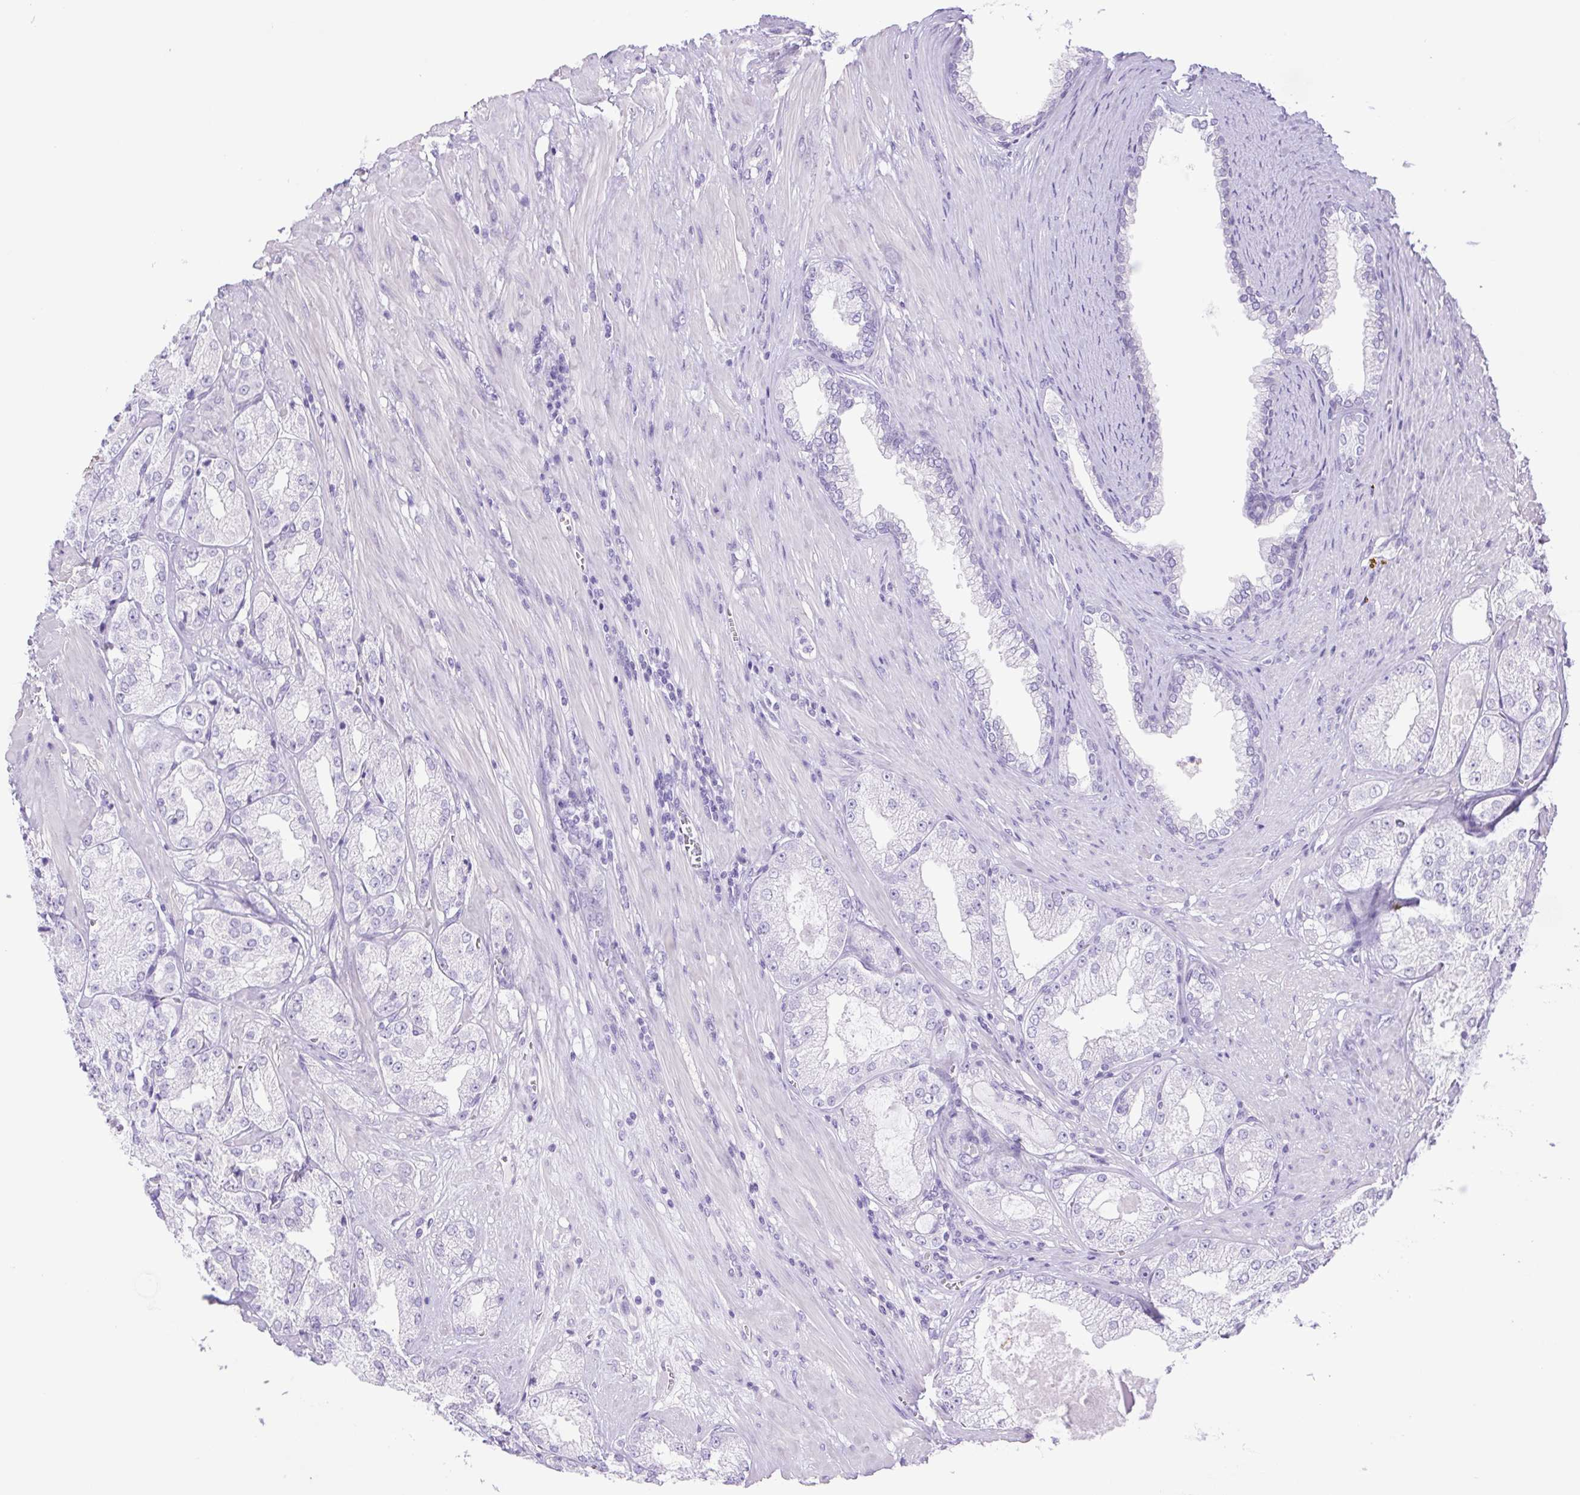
{"staining": {"intensity": "negative", "quantity": "none", "location": "none"}, "tissue": "prostate cancer", "cell_type": "Tumor cells", "image_type": "cancer", "snomed": [{"axis": "morphology", "description": "Adenocarcinoma, High grade"}, {"axis": "topography", "description": "Prostate"}], "caption": "Prostate high-grade adenocarcinoma was stained to show a protein in brown. There is no significant staining in tumor cells. (Stains: DAB (3,3'-diaminobenzidine) immunohistochemistry with hematoxylin counter stain, Microscopy: brightfield microscopy at high magnification).", "gene": "CDSN", "patient": {"sex": "male", "age": 68}}